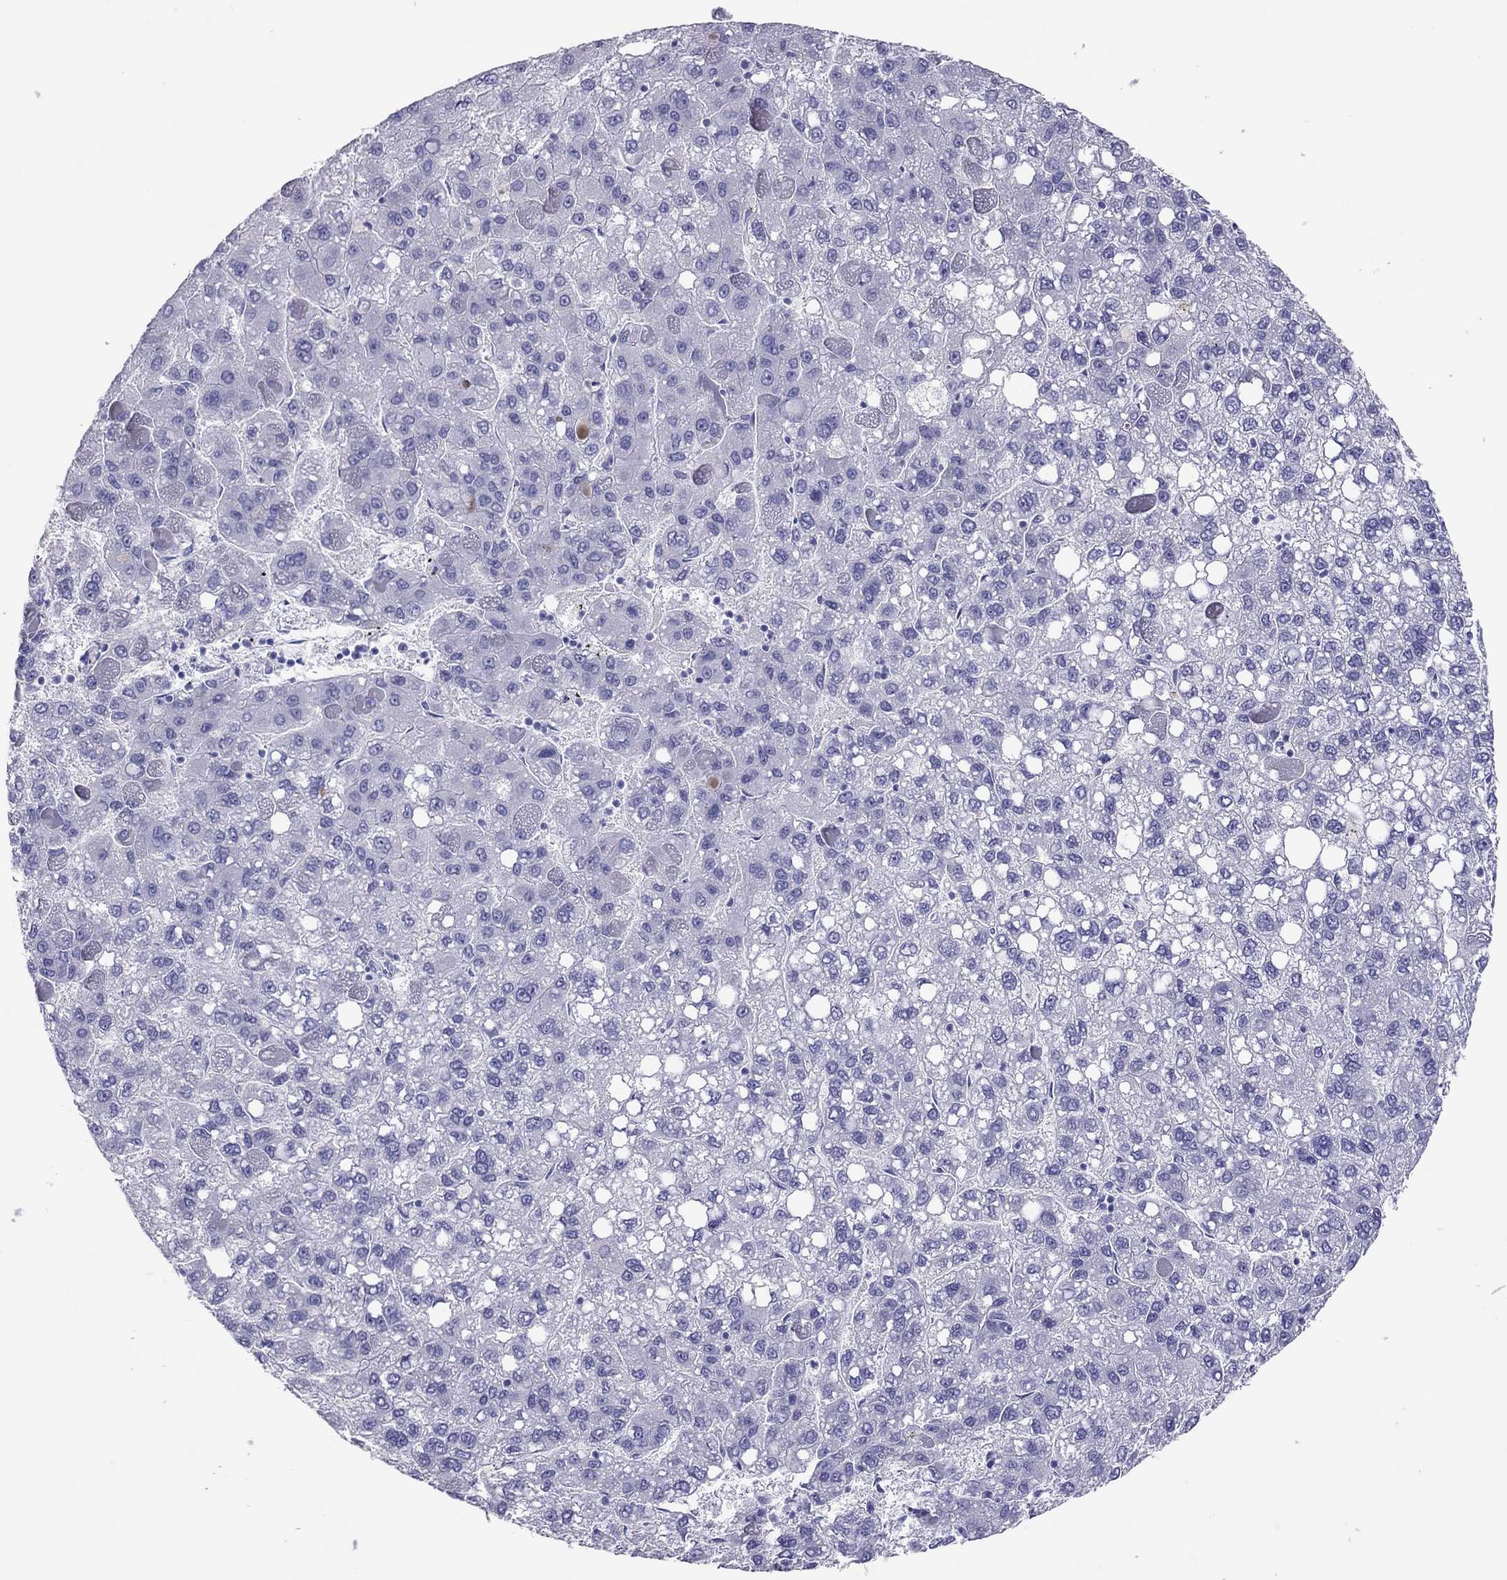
{"staining": {"intensity": "negative", "quantity": "none", "location": "none"}, "tissue": "liver cancer", "cell_type": "Tumor cells", "image_type": "cancer", "snomed": [{"axis": "morphology", "description": "Carcinoma, Hepatocellular, NOS"}, {"axis": "topography", "description": "Liver"}], "caption": "IHC micrograph of liver hepatocellular carcinoma stained for a protein (brown), which displays no expression in tumor cells.", "gene": "TSHB", "patient": {"sex": "female", "age": 82}}